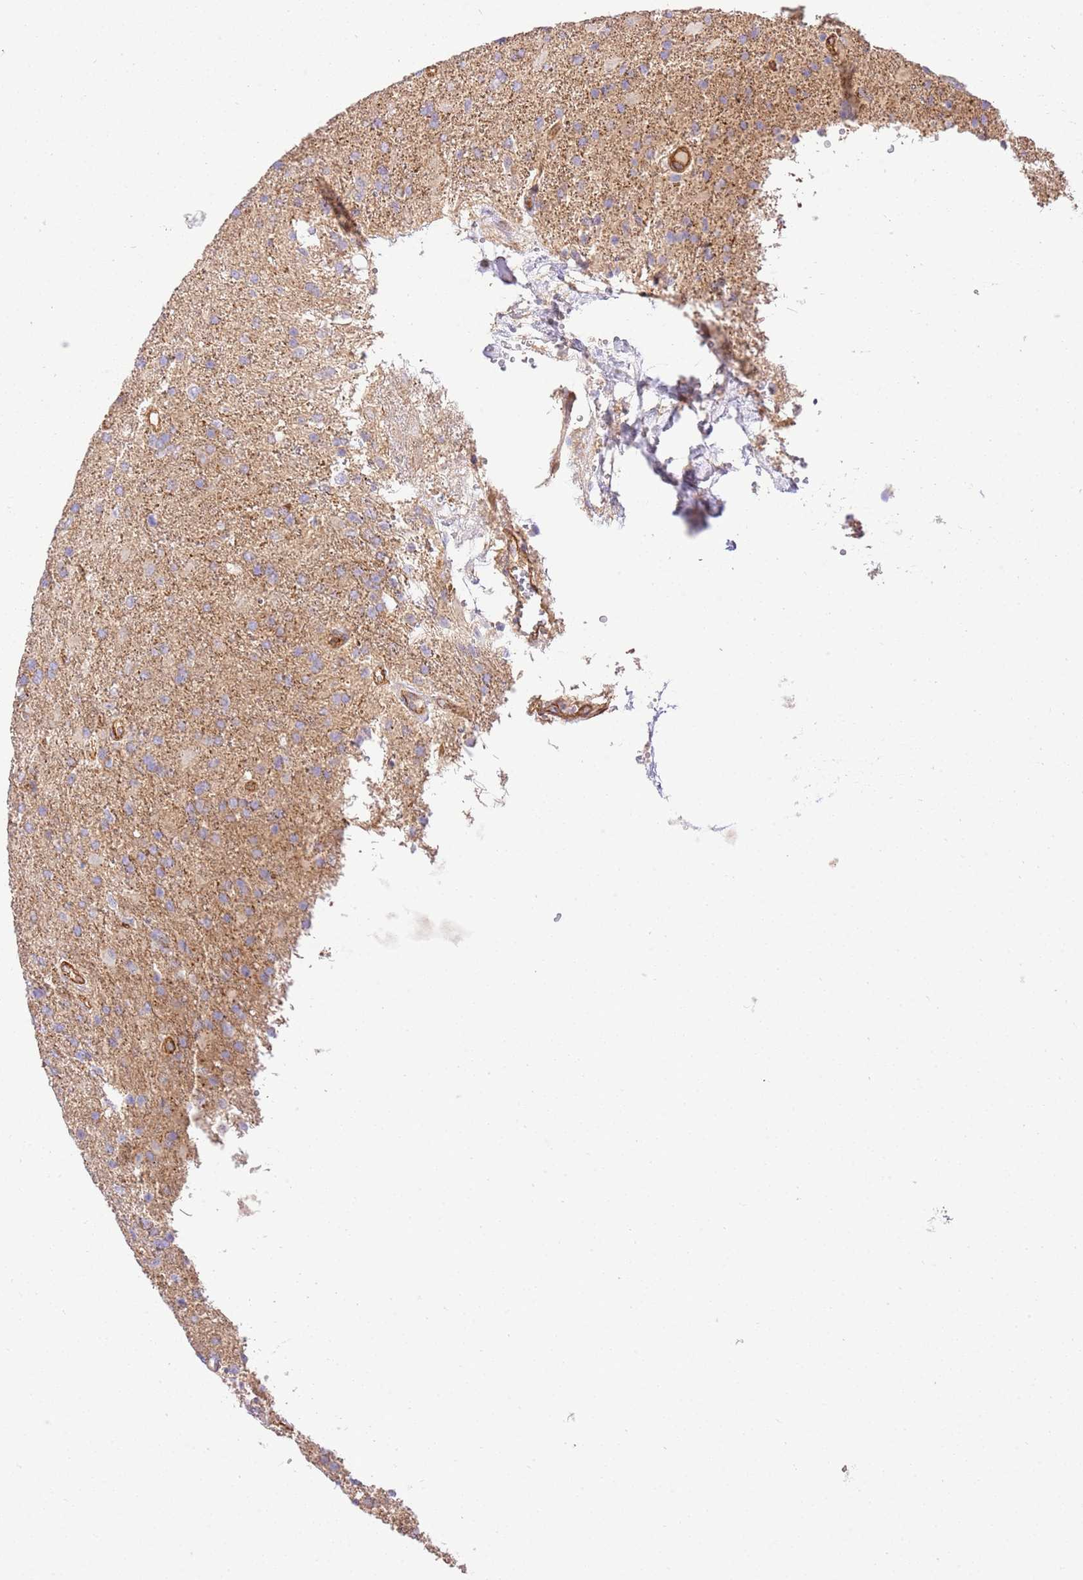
{"staining": {"intensity": "negative", "quantity": "none", "location": "none"}, "tissue": "glioma", "cell_type": "Tumor cells", "image_type": "cancer", "snomed": [{"axis": "morphology", "description": "Glioma, malignant, High grade"}, {"axis": "topography", "description": "Brain"}], "caption": "IHC micrograph of neoplastic tissue: human glioma stained with DAB (3,3'-diaminobenzidine) reveals no significant protein expression in tumor cells.", "gene": "EFCAB8", "patient": {"sex": "male", "age": 56}}